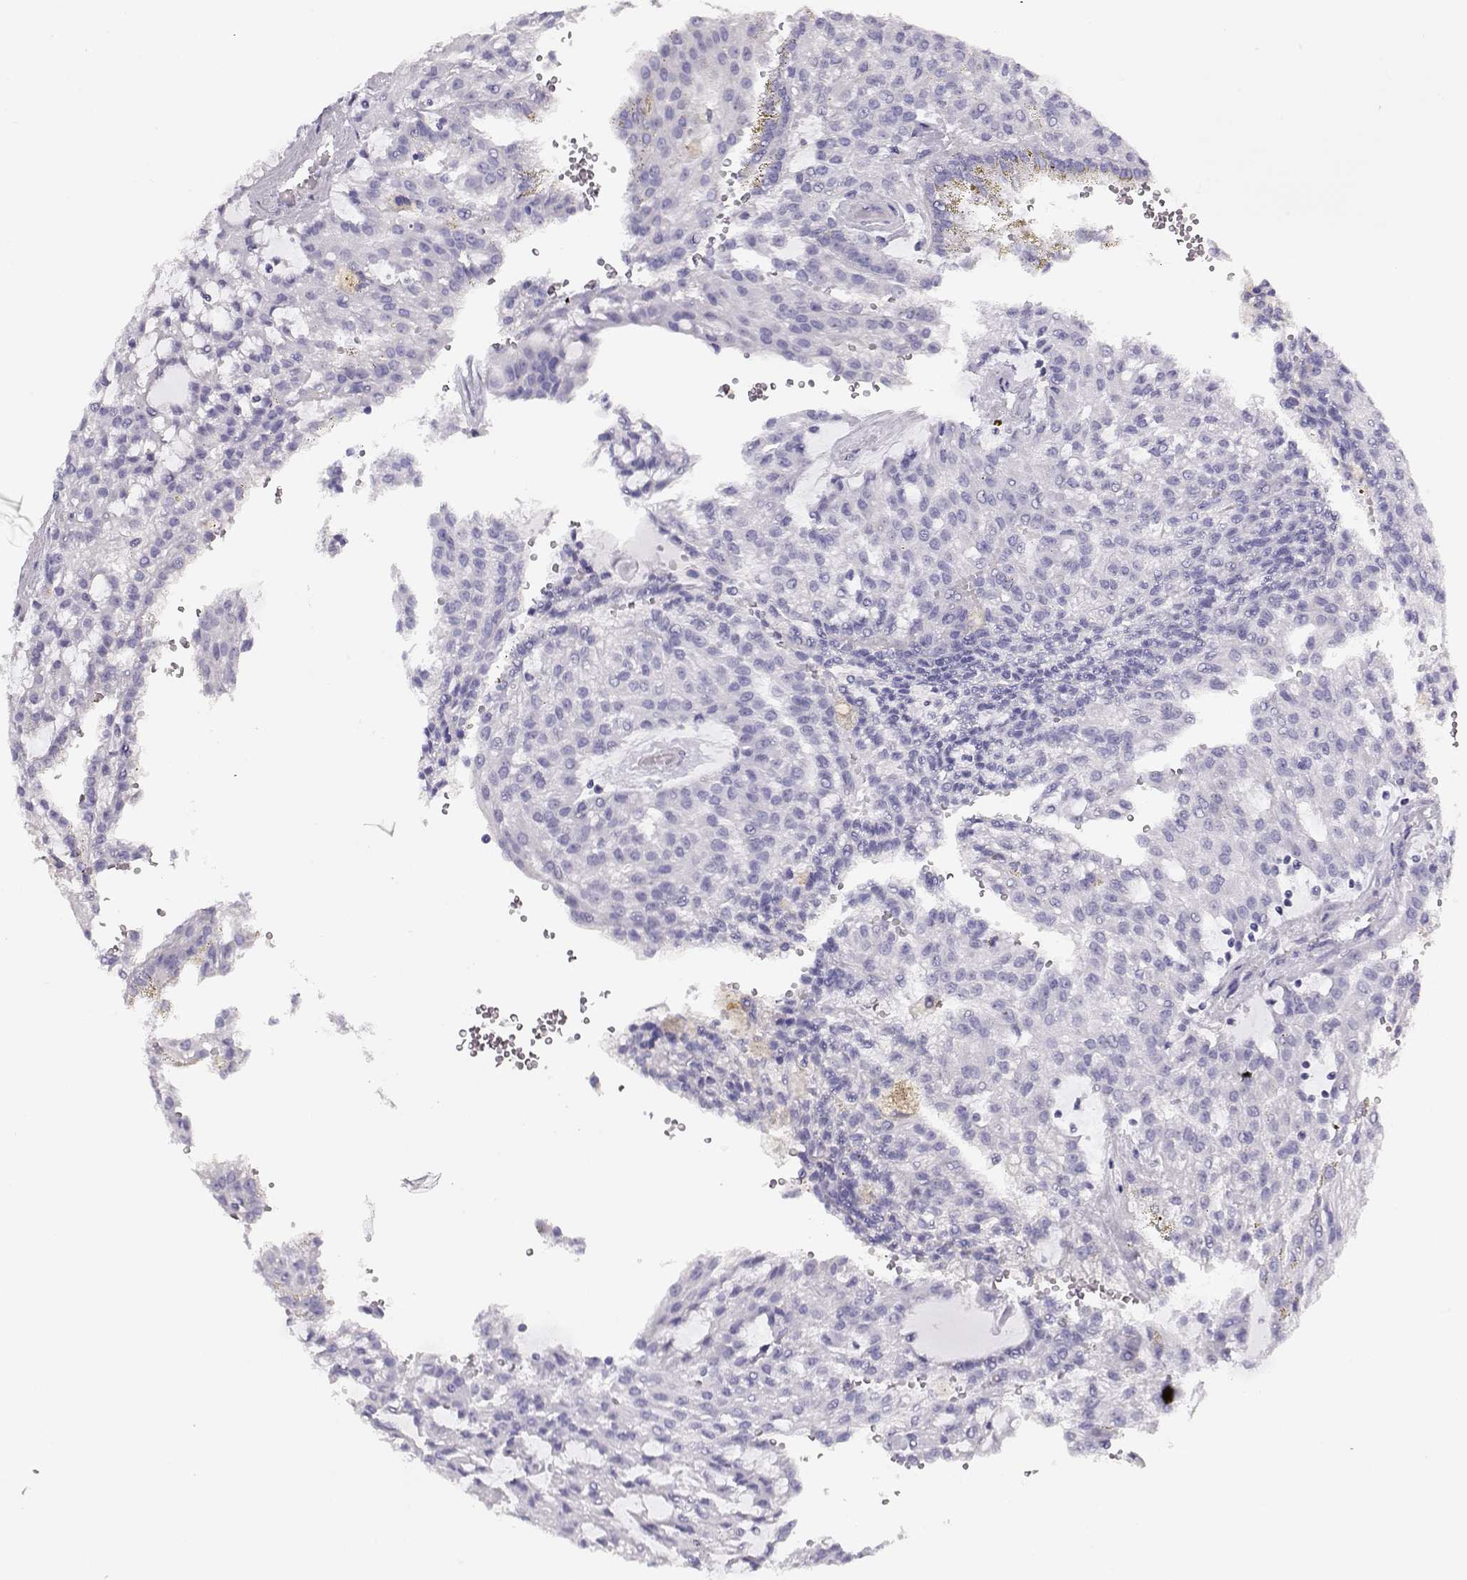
{"staining": {"intensity": "negative", "quantity": "none", "location": "none"}, "tissue": "renal cancer", "cell_type": "Tumor cells", "image_type": "cancer", "snomed": [{"axis": "morphology", "description": "Adenocarcinoma, NOS"}, {"axis": "topography", "description": "Kidney"}], "caption": "A histopathology image of human renal cancer is negative for staining in tumor cells.", "gene": "CRX", "patient": {"sex": "male", "age": 63}}